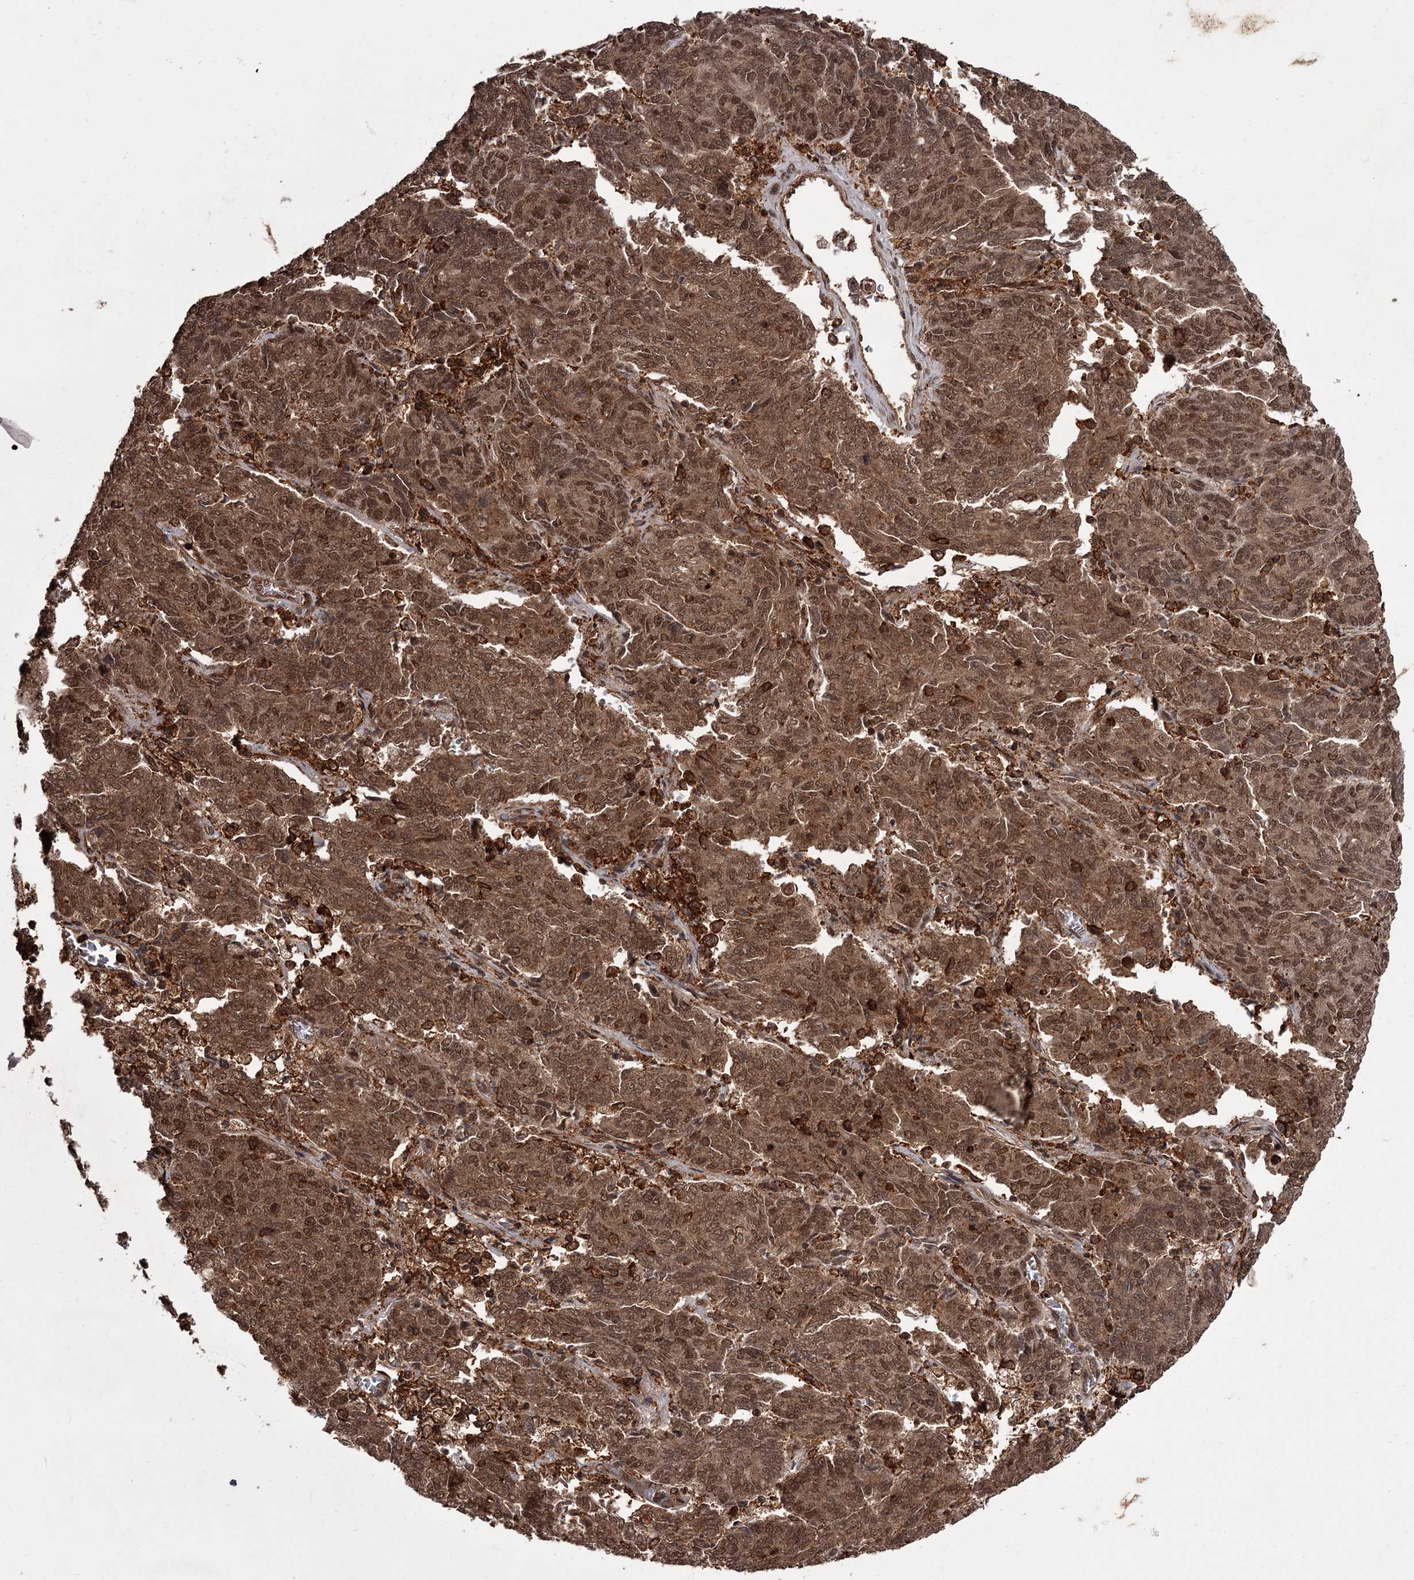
{"staining": {"intensity": "moderate", "quantity": ">75%", "location": "cytoplasmic/membranous,nuclear"}, "tissue": "endometrial cancer", "cell_type": "Tumor cells", "image_type": "cancer", "snomed": [{"axis": "morphology", "description": "Adenocarcinoma, NOS"}, {"axis": "topography", "description": "Endometrium"}], "caption": "Immunohistochemistry (IHC) of human endometrial cancer (adenocarcinoma) reveals medium levels of moderate cytoplasmic/membranous and nuclear positivity in about >75% of tumor cells.", "gene": "TBC1D23", "patient": {"sex": "female", "age": 80}}